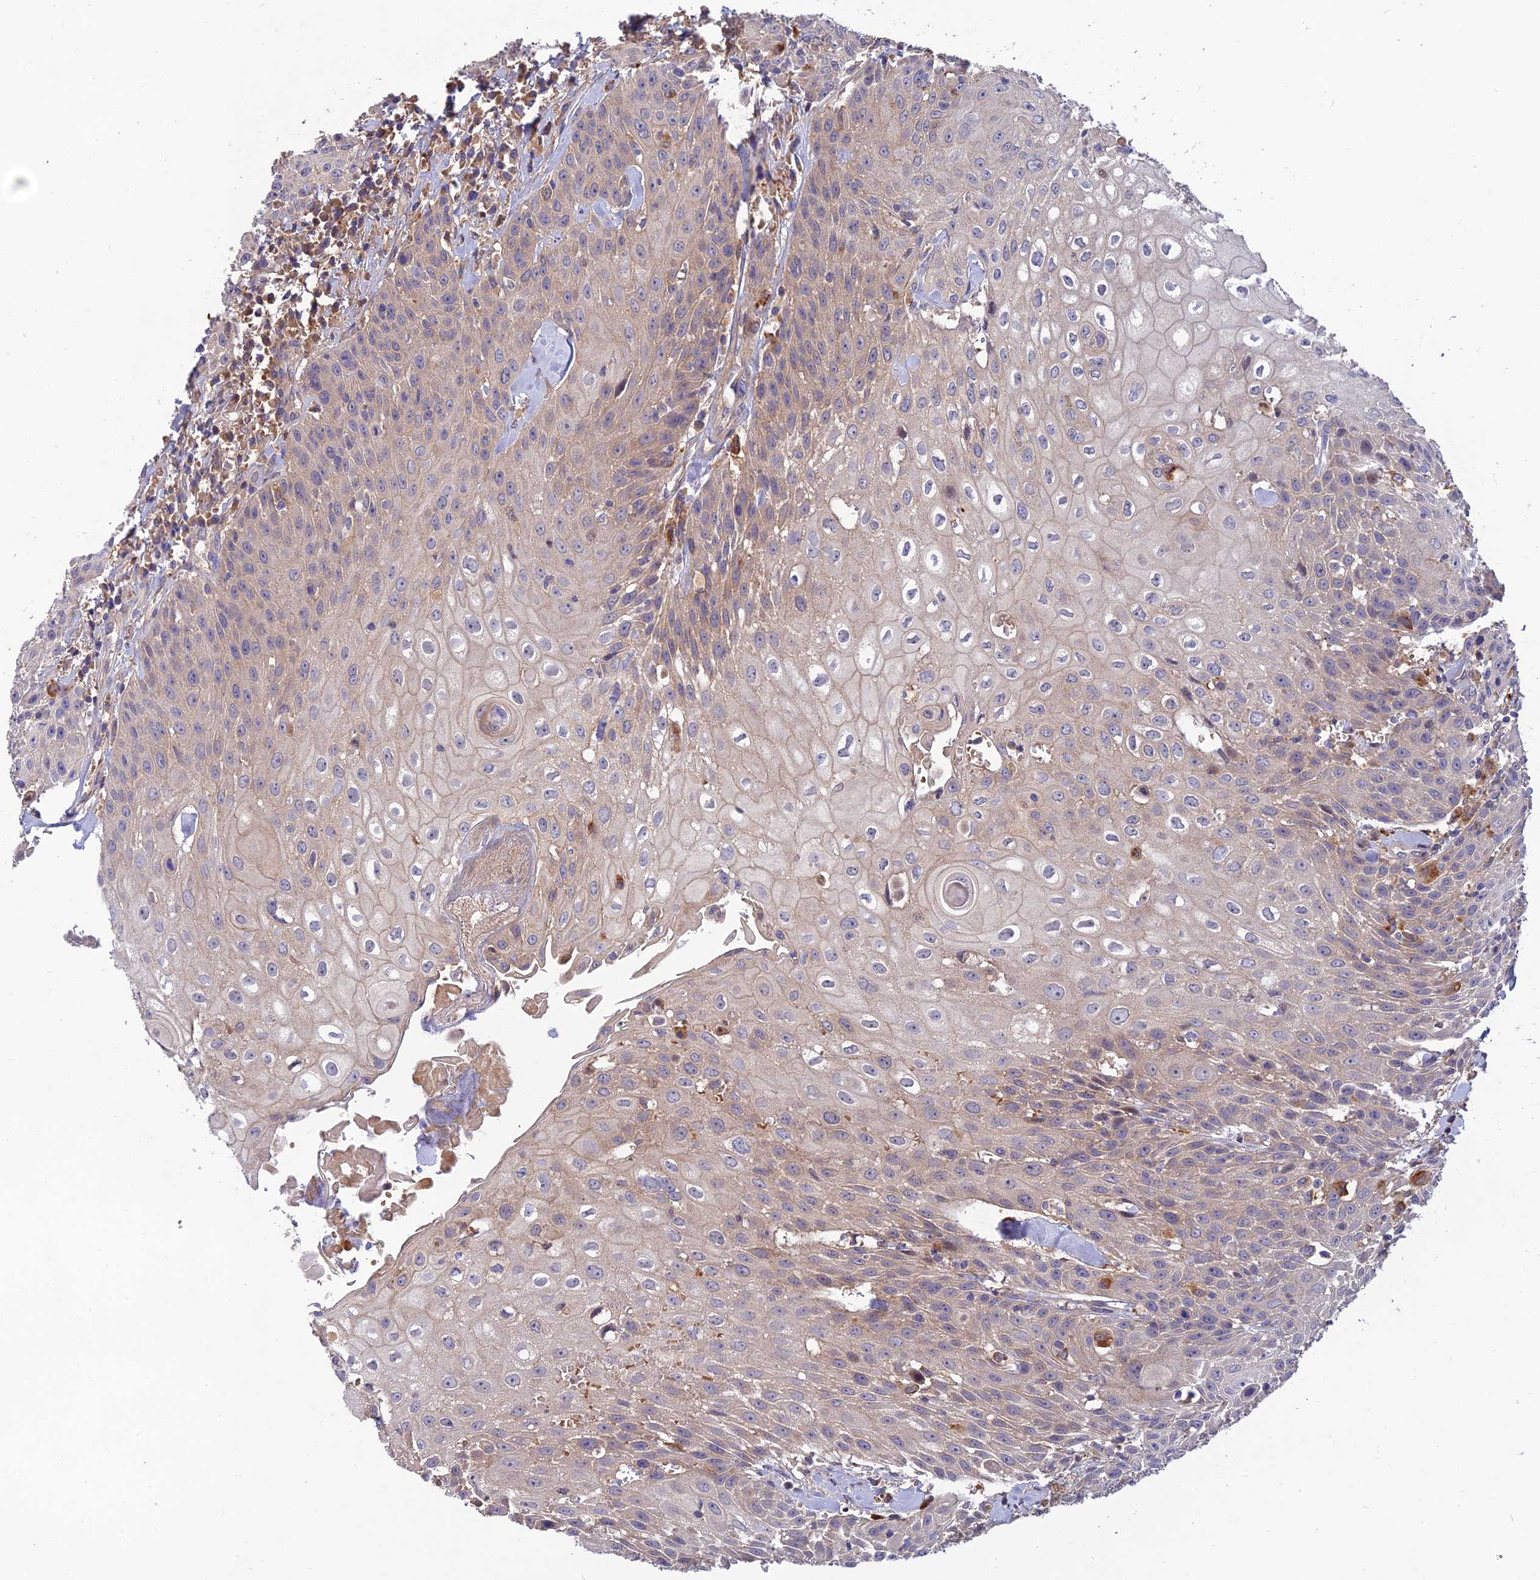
{"staining": {"intensity": "negative", "quantity": "none", "location": "none"}, "tissue": "head and neck cancer", "cell_type": "Tumor cells", "image_type": "cancer", "snomed": [{"axis": "morphology", "description": "Squamous cell carcinoma, NOS"}, {"axis": "topography", "description": "Oral tissue"}, {"axis": "topography", "description": "Head-Neck"}], "caption": "IHC of head and neck cancer shows no positivity in tumor cells. Brightfield microscopy of IHC stained with DAB (brown) and hematoxylin (blue), captured at high magnification.", "gene": "FAM151B", "patient": {"sex": "female", "age": 82}}